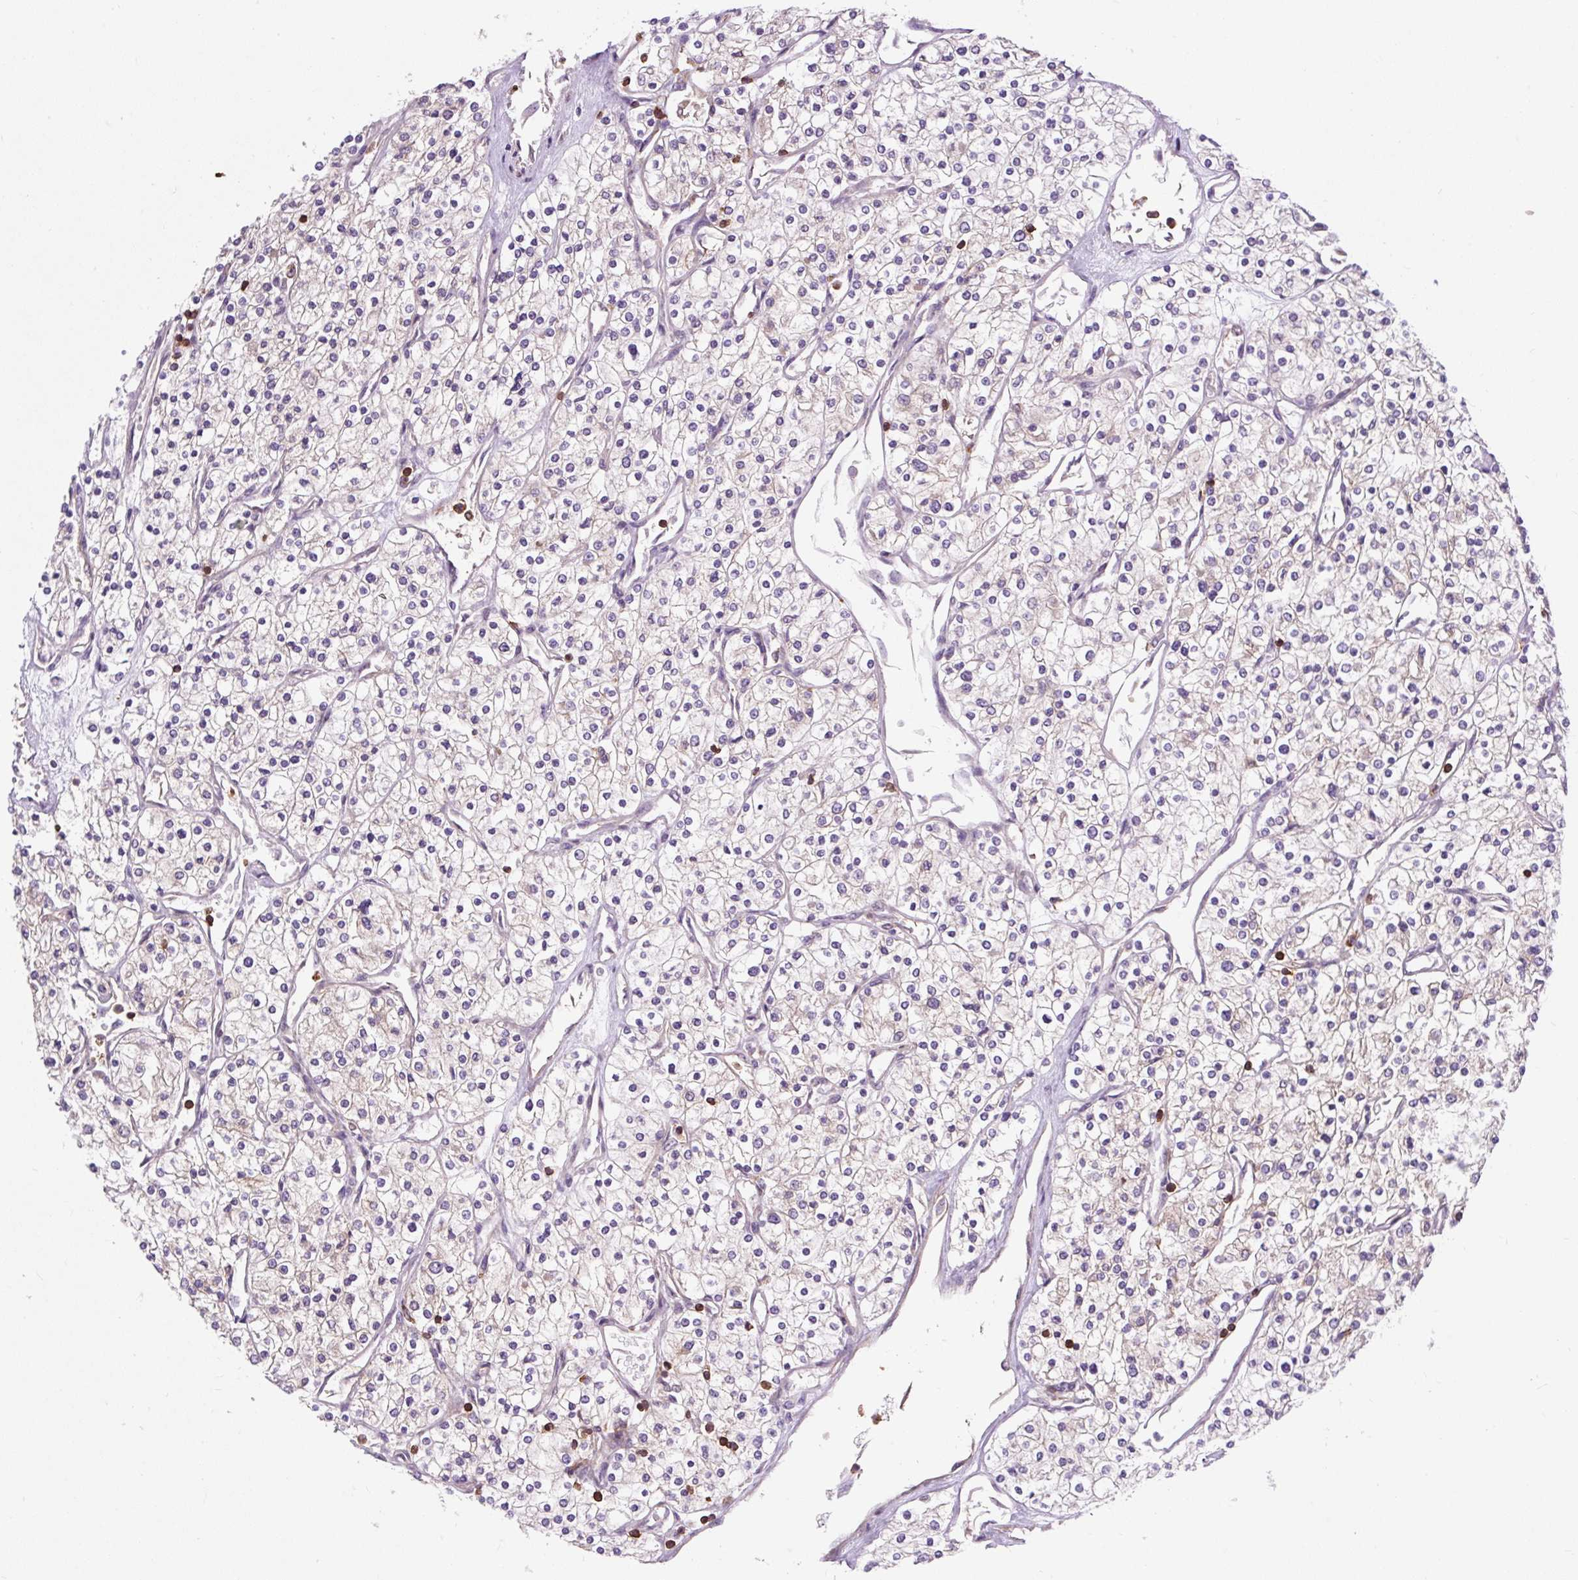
{"staining": {"intensity": "weak", "quantity": "<25%", "location": "cytoplasmic/membranous"}, "tissue": "renal cancer", "cell_type": "Tumor cells", "image_type": "cancer", "snomed": [{"axis": "morphology", "description": "Adenocarcinoma, NOS"}, {"axis": "topography", "description": "Kidney"}], "caption": "The histopathology image demonstrates no staining of tumor cells in renal cancer (adenocarcinoma).", "gene": "CISD3", "patient": {"sex": "male", "age": 80}}